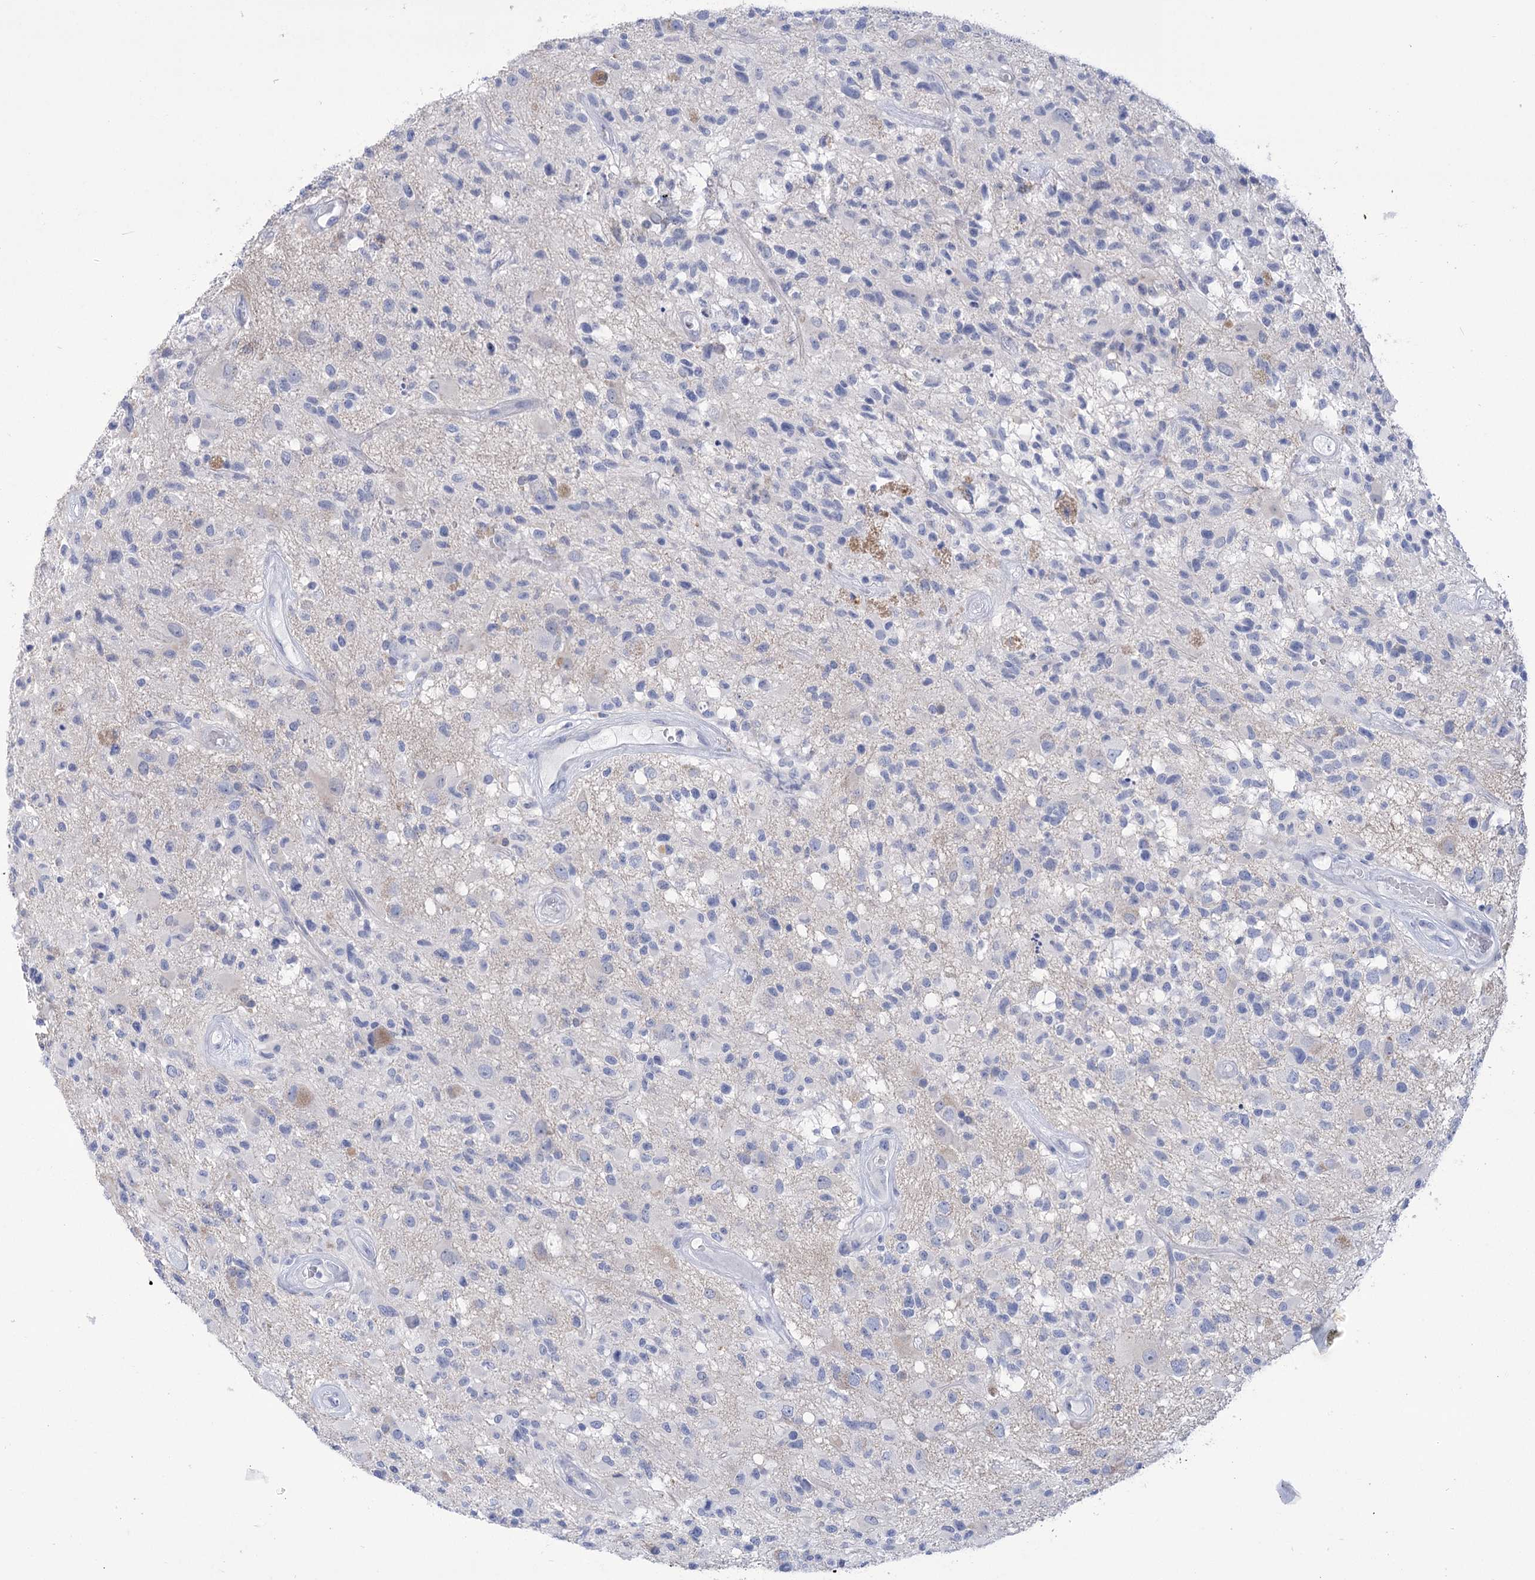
{"staining": {"intensity": "negative", "quantity": "none", "location": "none"}, "tissue": "glioma", "cell_type": "Tumor cells", "image_type": "cancer", "snomed": [{"axis": "morphology", "description": "Glioma, malignant, High grade"}, {"axis": "morphology", "description": "Glioblastoma, NOS"}, {"axis": "topography", "description": "Brain"}], "caption": "The micrograph displays no staining of tumor cells in glioma.", "gene": "PBLD", "patient": {"sex": "male", "age": 60}}